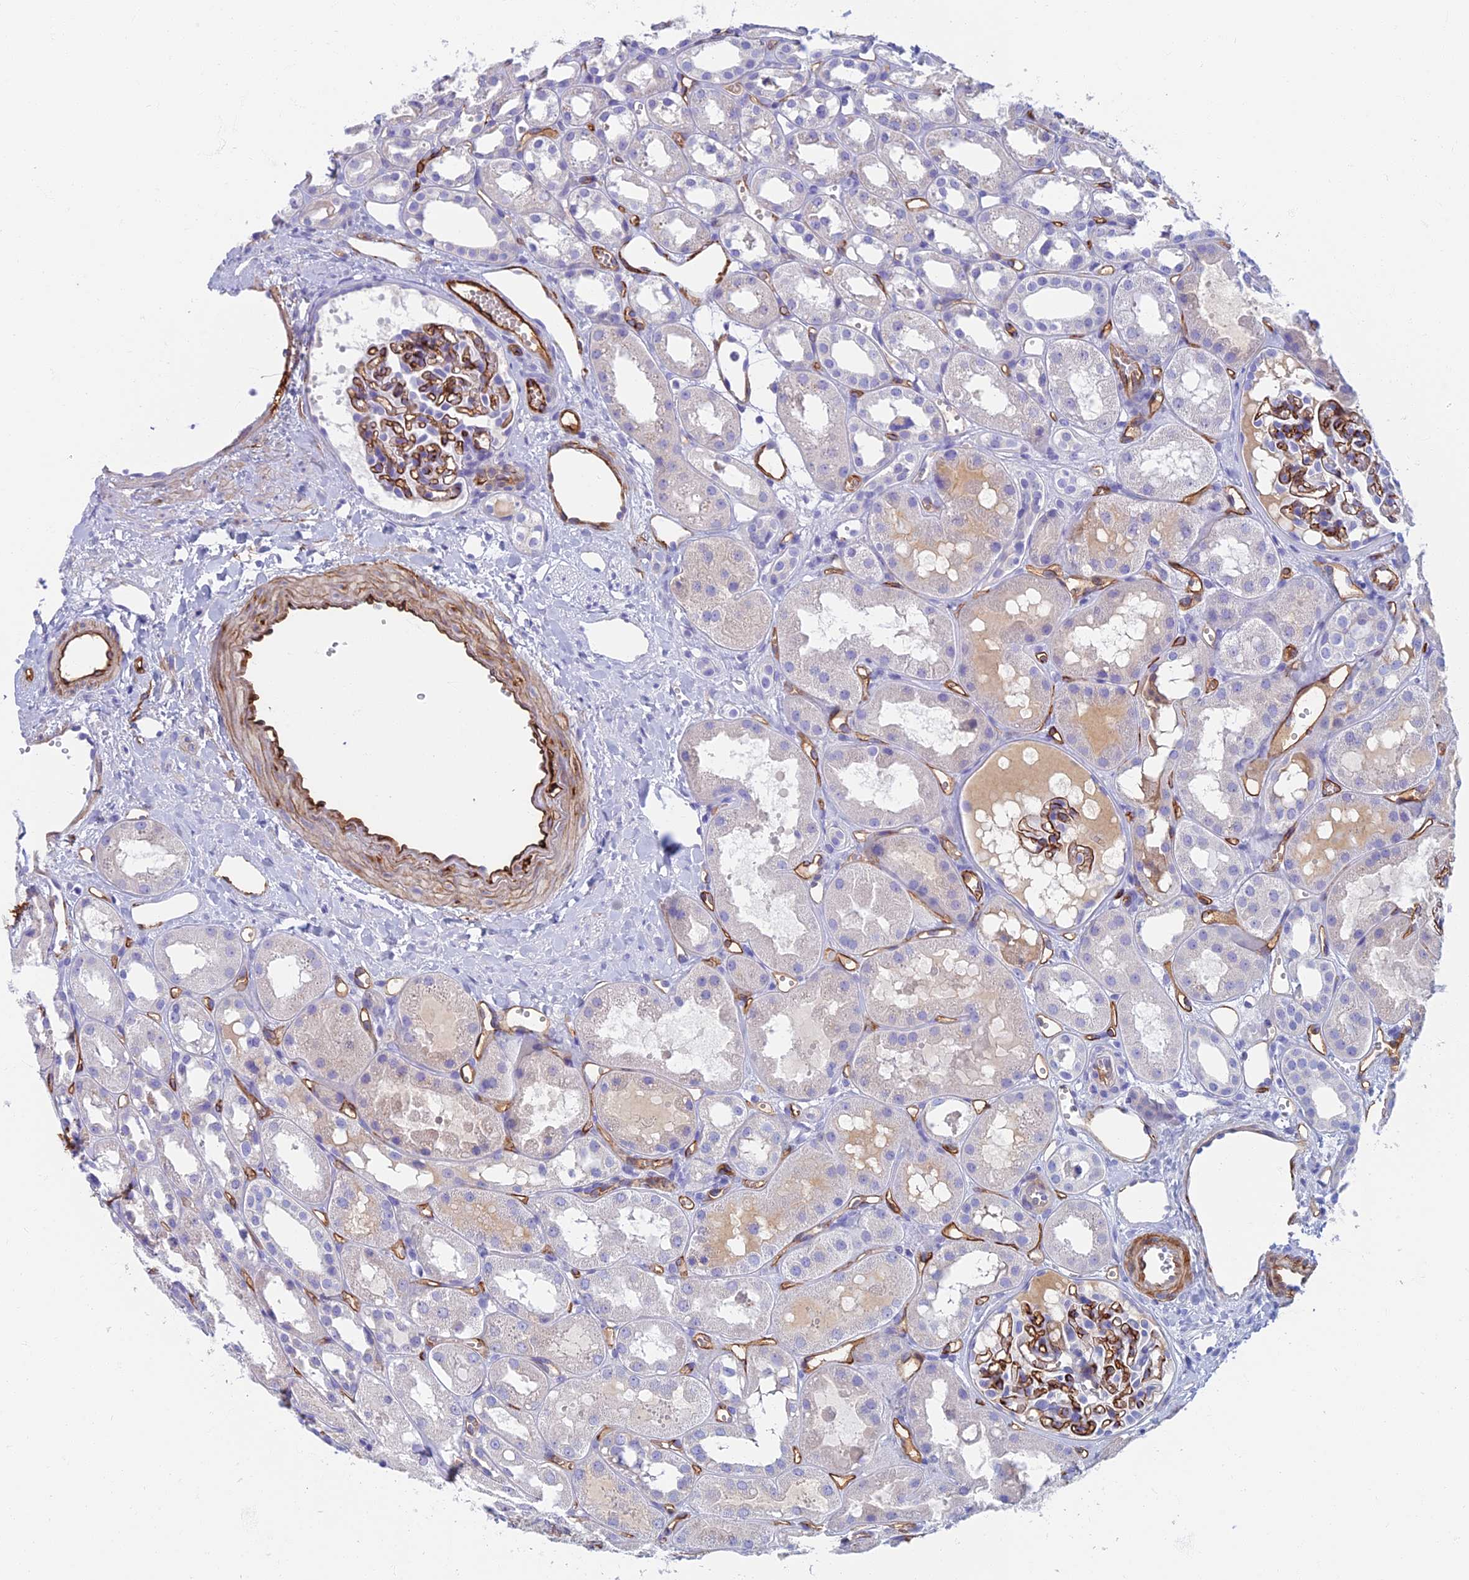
{"staining": {"intensity": "negative", "quantity": "none", "location": "none"}, "tissue": "kidney", "cell_type": "Cells in glomeruli", "image_type": "normal", "snomed": [{"axis": "morphology", "description": "Normal tissue, NOS"}, {"axis": "topography", "description": "Kidney"}], "caption": "Immunohistochemistry photomicrograph of benign kidney: kidney stained with DAB demonstrates no significant protein positivity in cells in glomeruli.", "gene": "ETFRF1", "patient": {"sex": "male", "age": 16}}